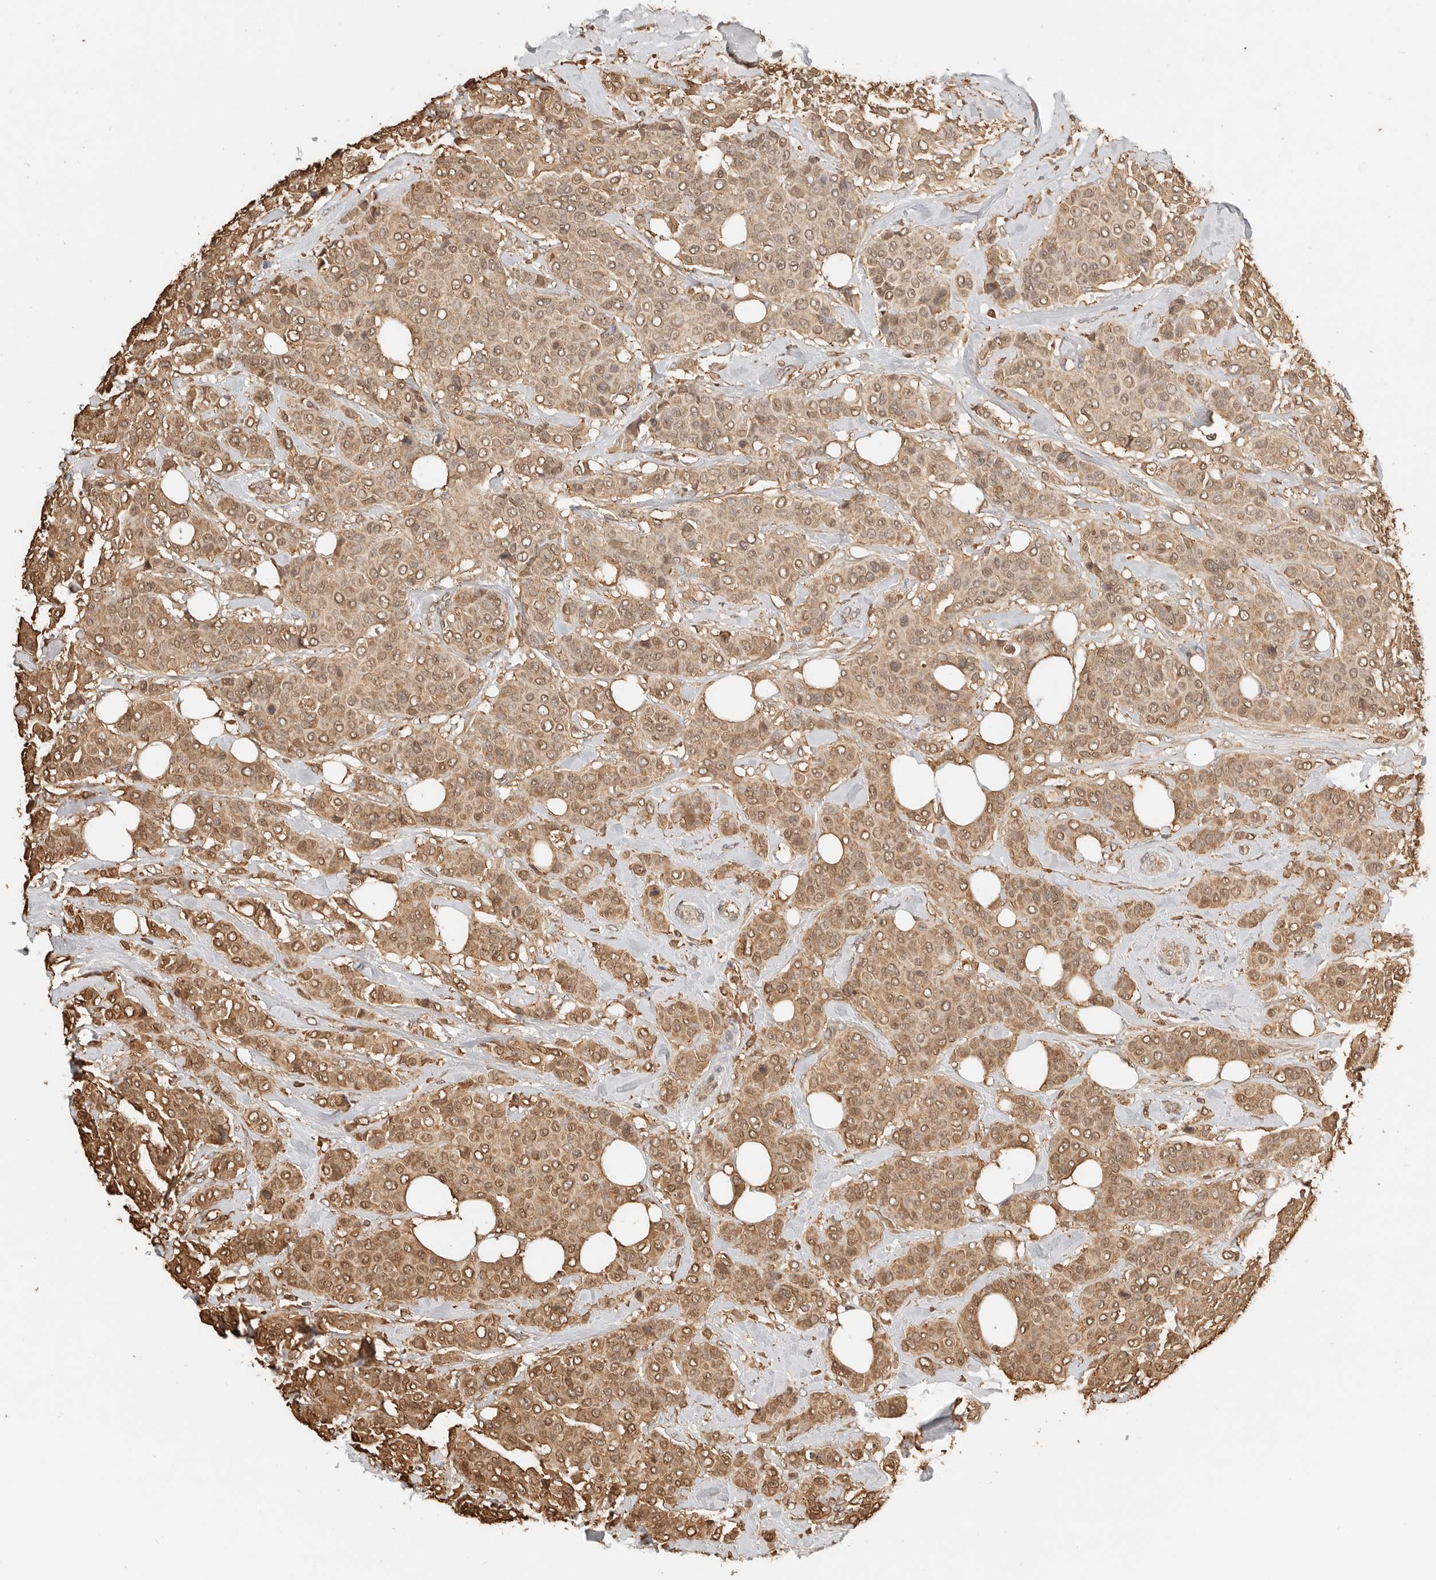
{"staining": {"intensity": "moderate", "quantity": ">75%", "location": "cytoplasmic/membranous,nuclear"}, "tissue": "breast cancer", "cell_type": "Tumor cells", "image_type": "cancer", "snomed": [{"axis": "morphology", "description": "Lobular carcinoma"}, {"axis": "topography", "description": "Breast"}], "caption": "Breast cancer stained for a protein (brown) reveals moderate cytoplasmic/membranous and nuclear positive expression in approximately >75% of tumor cells.", "gene": "ARHGEF10L", "patient": {"sex": "female", "age": 51}}